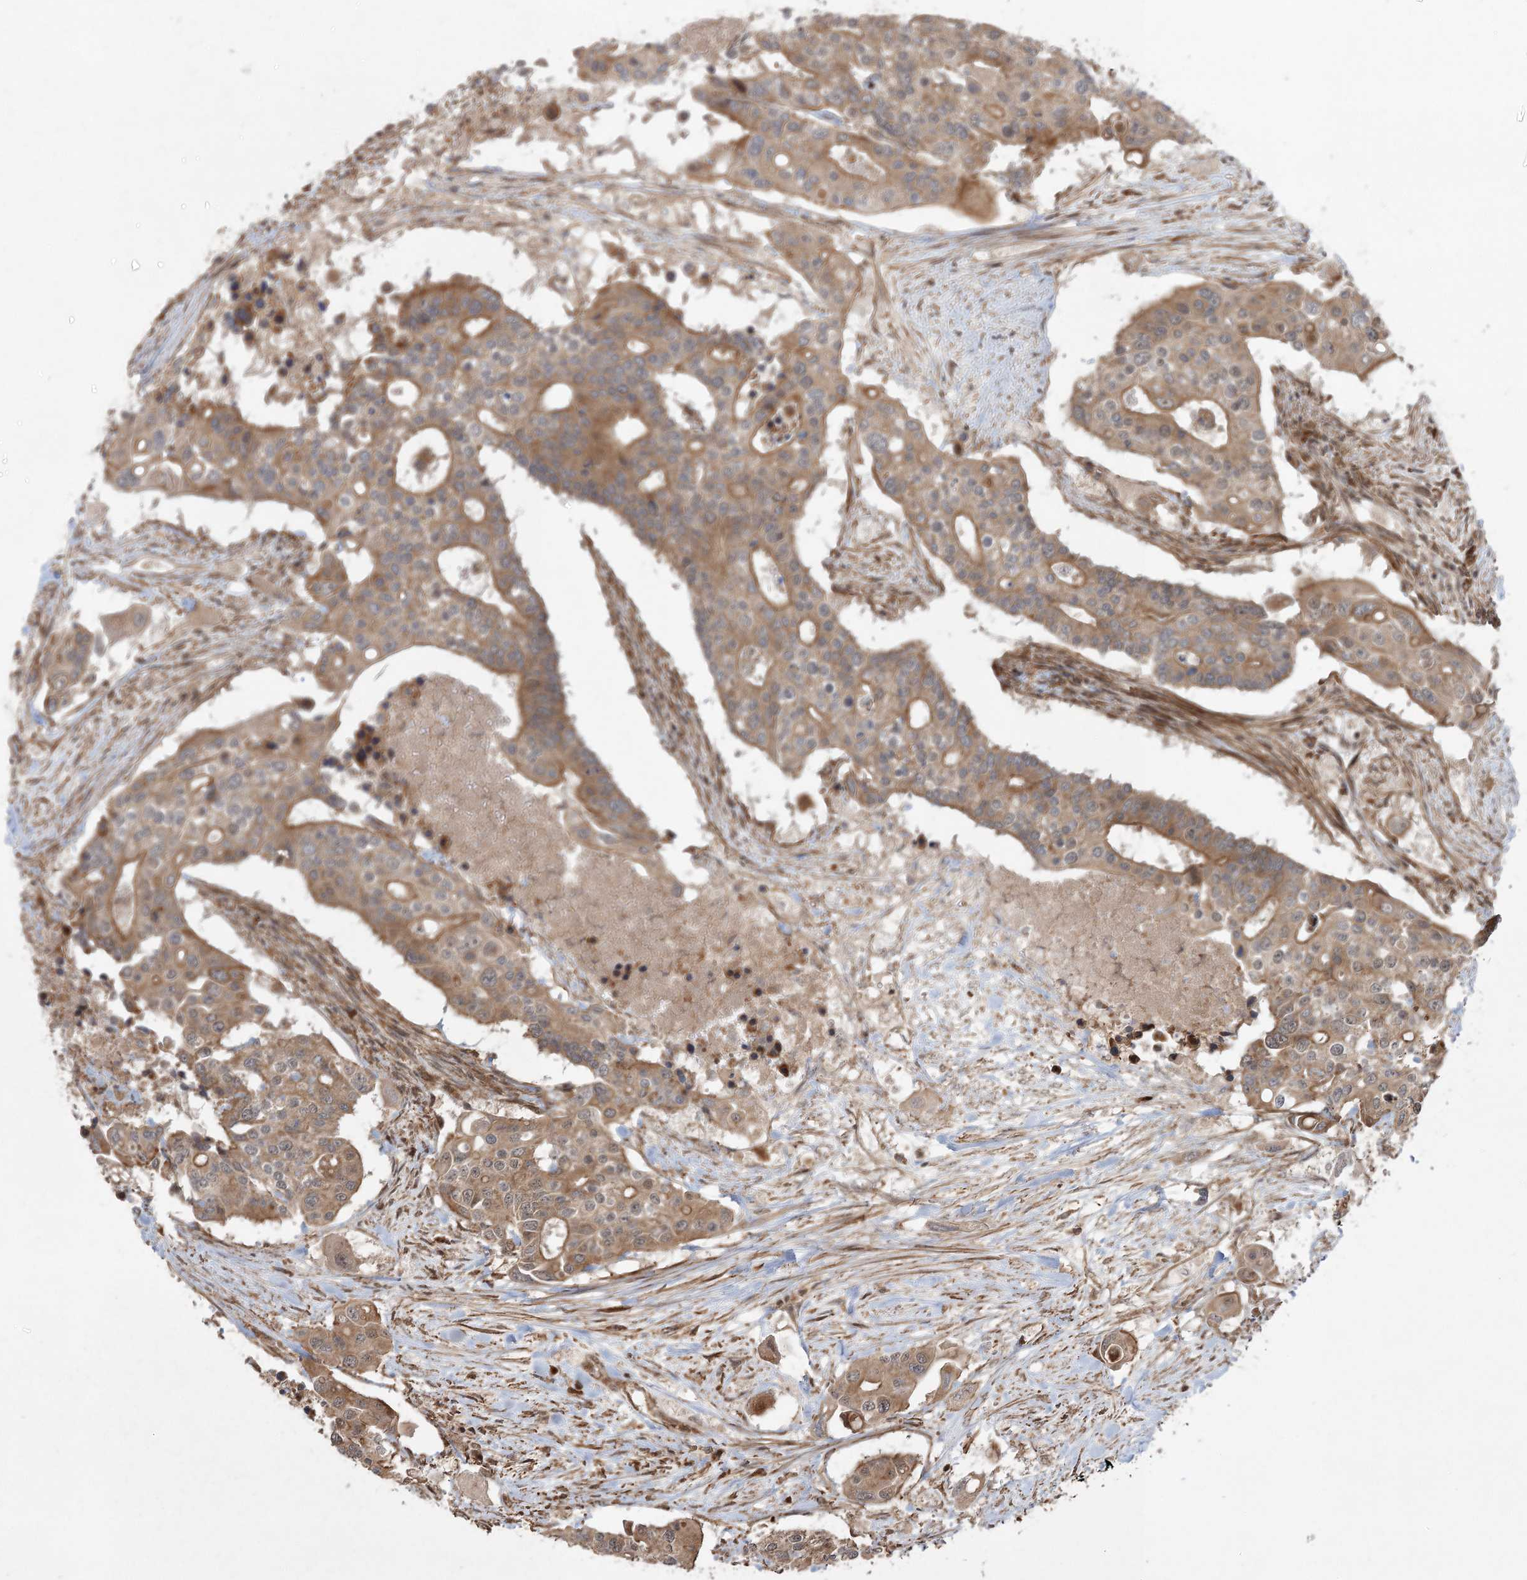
{"staining": {"intensity": "moderate", "quantity": ">75%", "location": "cytoplasmic/membranous"}, "tissue": "colorectal cancer", "cell_type": "Tumor cells", "image_type": "cancer", "snomed": [{"axis": "morphology", "description": "Adenocarcinoma, NOS"}, {"axis": "topography", "description": "Colon"}], "caption": "Human colorectal cancer stained with a protein marker reveals moderate staining in tumor cells.", "gene": "CPLANE1", "patient": {"sex": "male", "age": 77}}